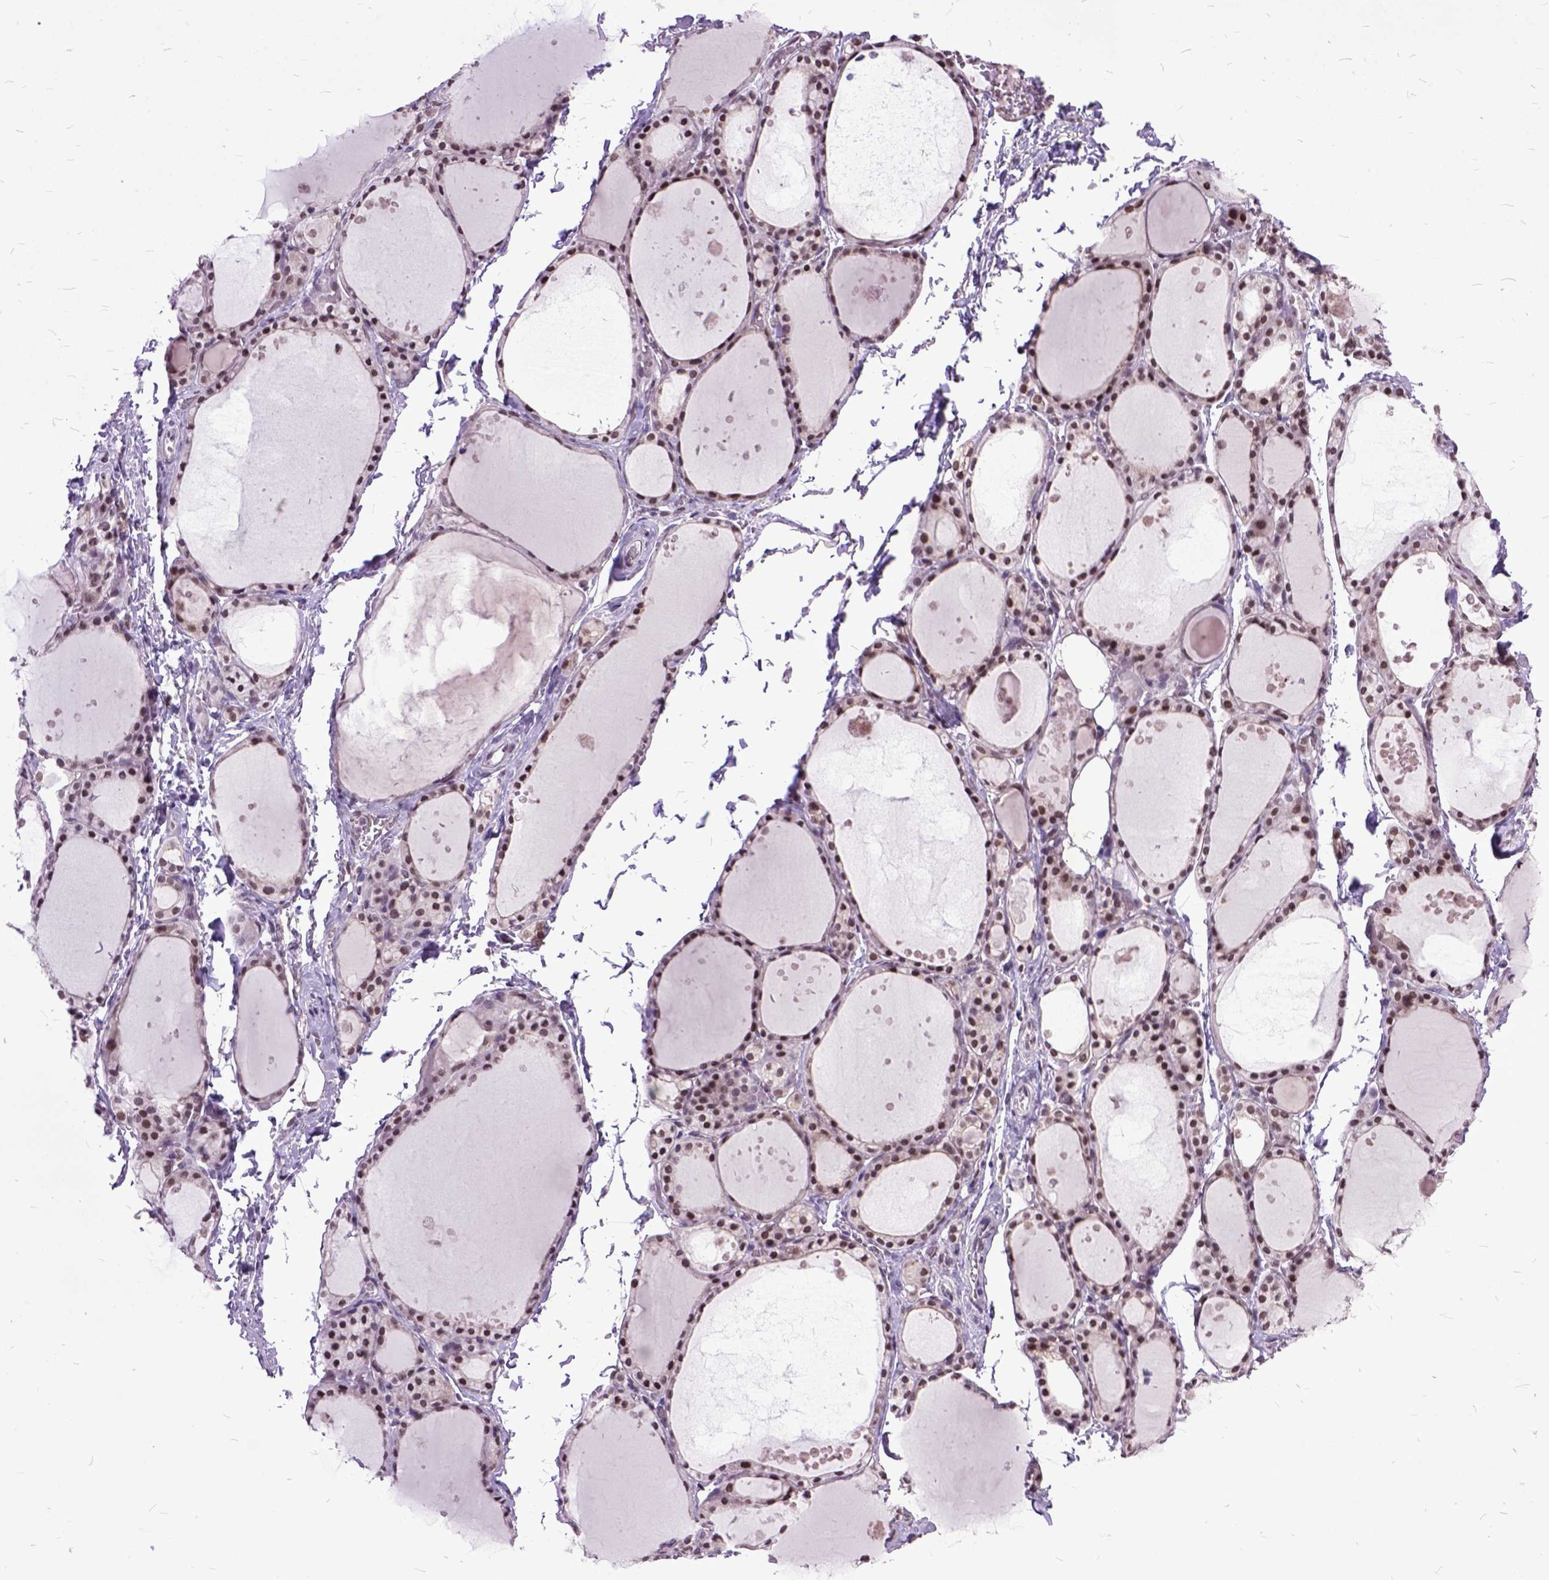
{"staining": {"intensity": "strong", "quantity": ">75%", "location": "nuclear"}, "tissue": "thyroid gland", "cell_type": "Glandular cells", "image_type": "normal", "snomed": [{"axis": "morphology", "description": "Normal tissue, NOS"}, {"axis": "topography", "description": "Thyroid gland"}], "caption": "This is a histology image of immunohistochemistry staining of benign thyroid gland, which shows strong expression in the nuclear of glandular cells.", "gene": "ORC5", "patient": {"sex": "male", "age": 68}}